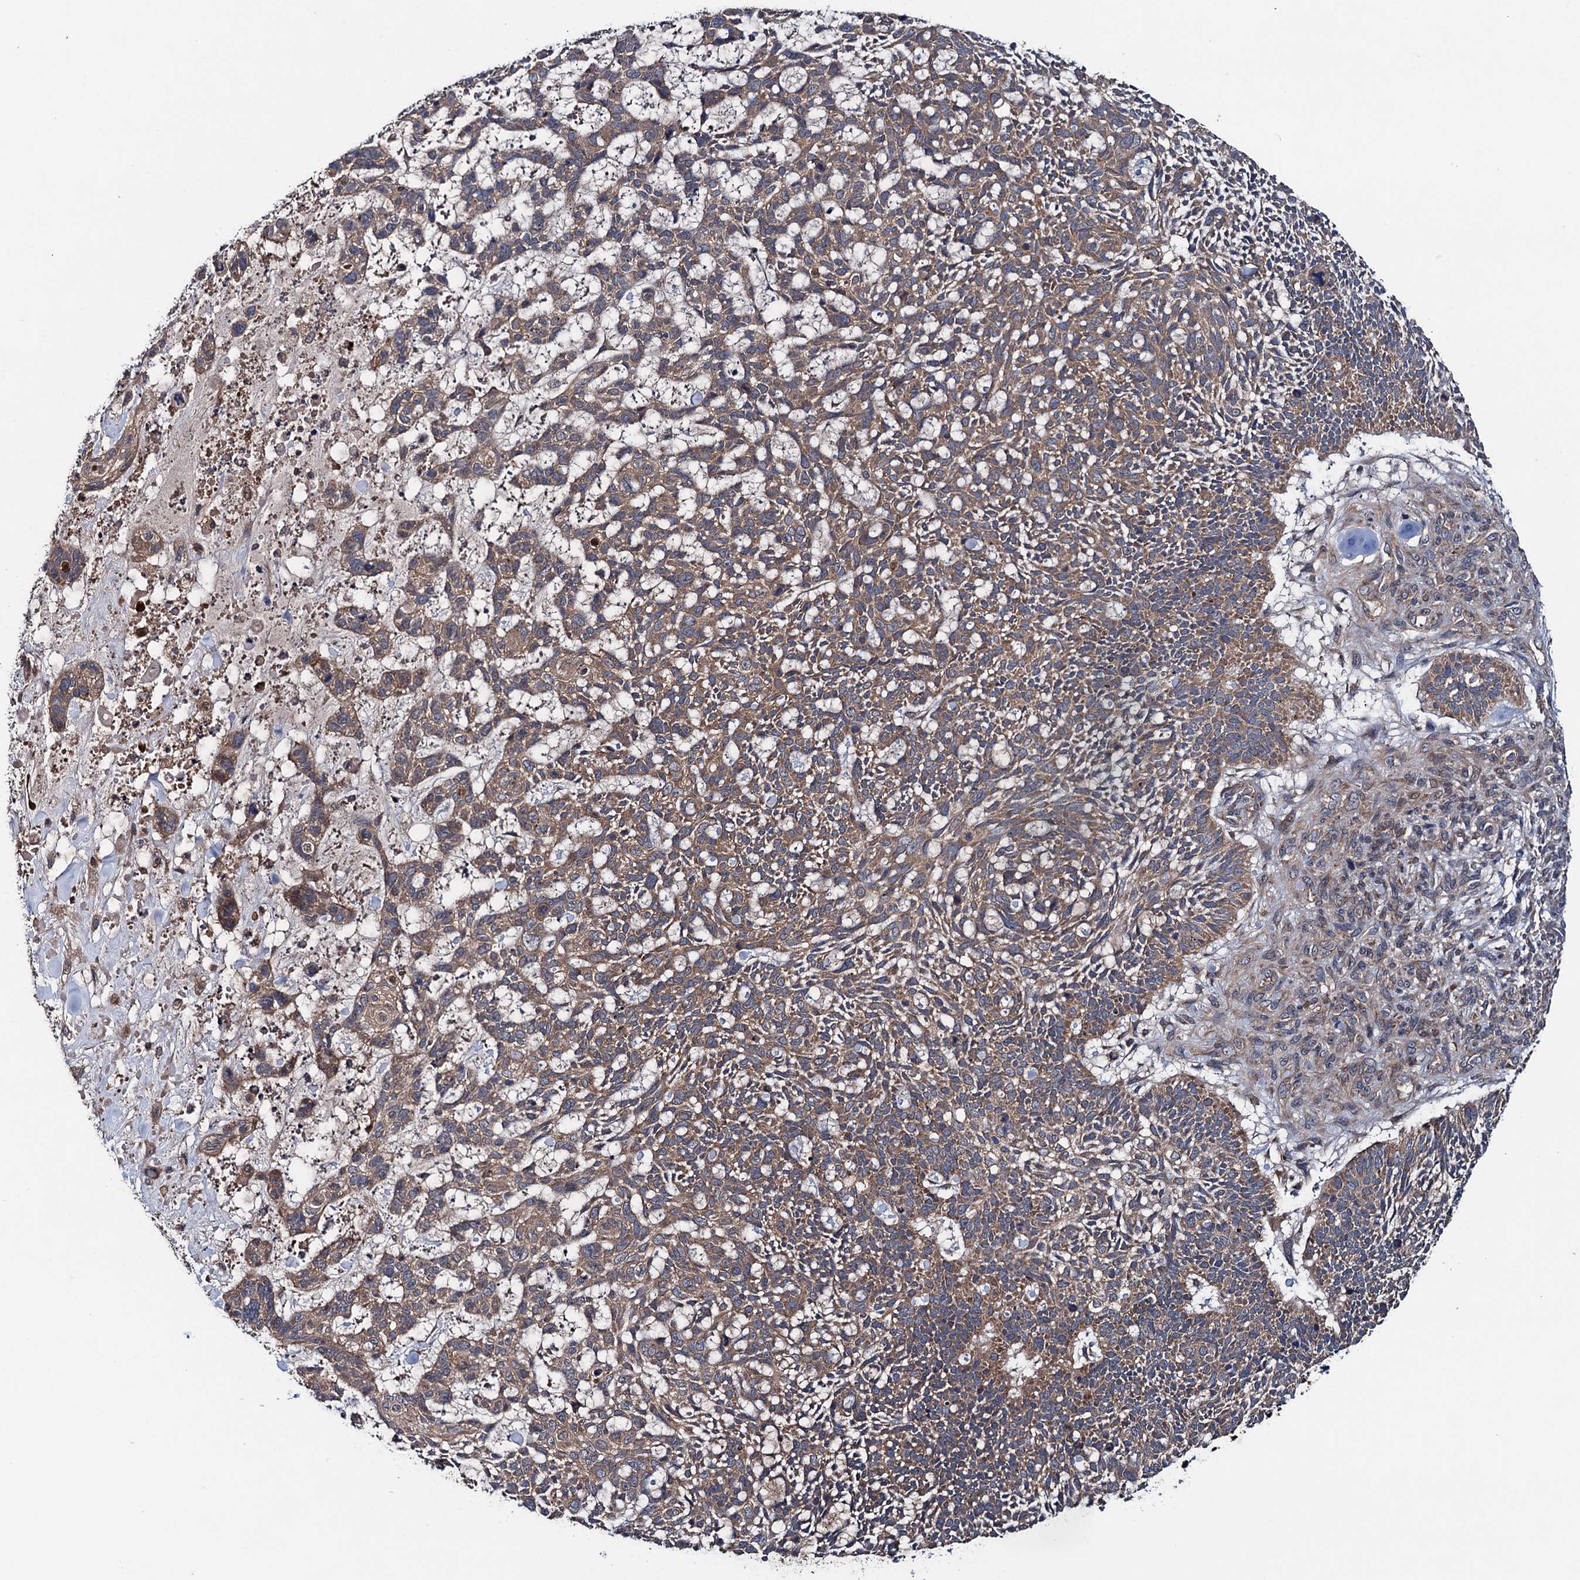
{"staining": {"intensity": "moderate", "quantity": ">75%", "location": "cytoplasmic/membranous"}, "tissue": "skin cancer", "cell_type": "Tumor cells", "image_type": "cancer", "snomed": [{"axis": "morphology", "description": "Basal cell carcinoma"}, {"axis": "topography", "description": "Skin"}], "caption": "IHC staining of skin cancer, which displays medium levels of moderate cytoplasmic/membranous expression in approximately >75% of tumor cells indicating moderate cytoplasmic/membranous protein expression. The staining was performed using DAB (brown) for protein detection and nuclei were counterstained in hematoxylin (blue).", "gene": "BLTP3B", "patient": {"sex": "male", "age": 88}}